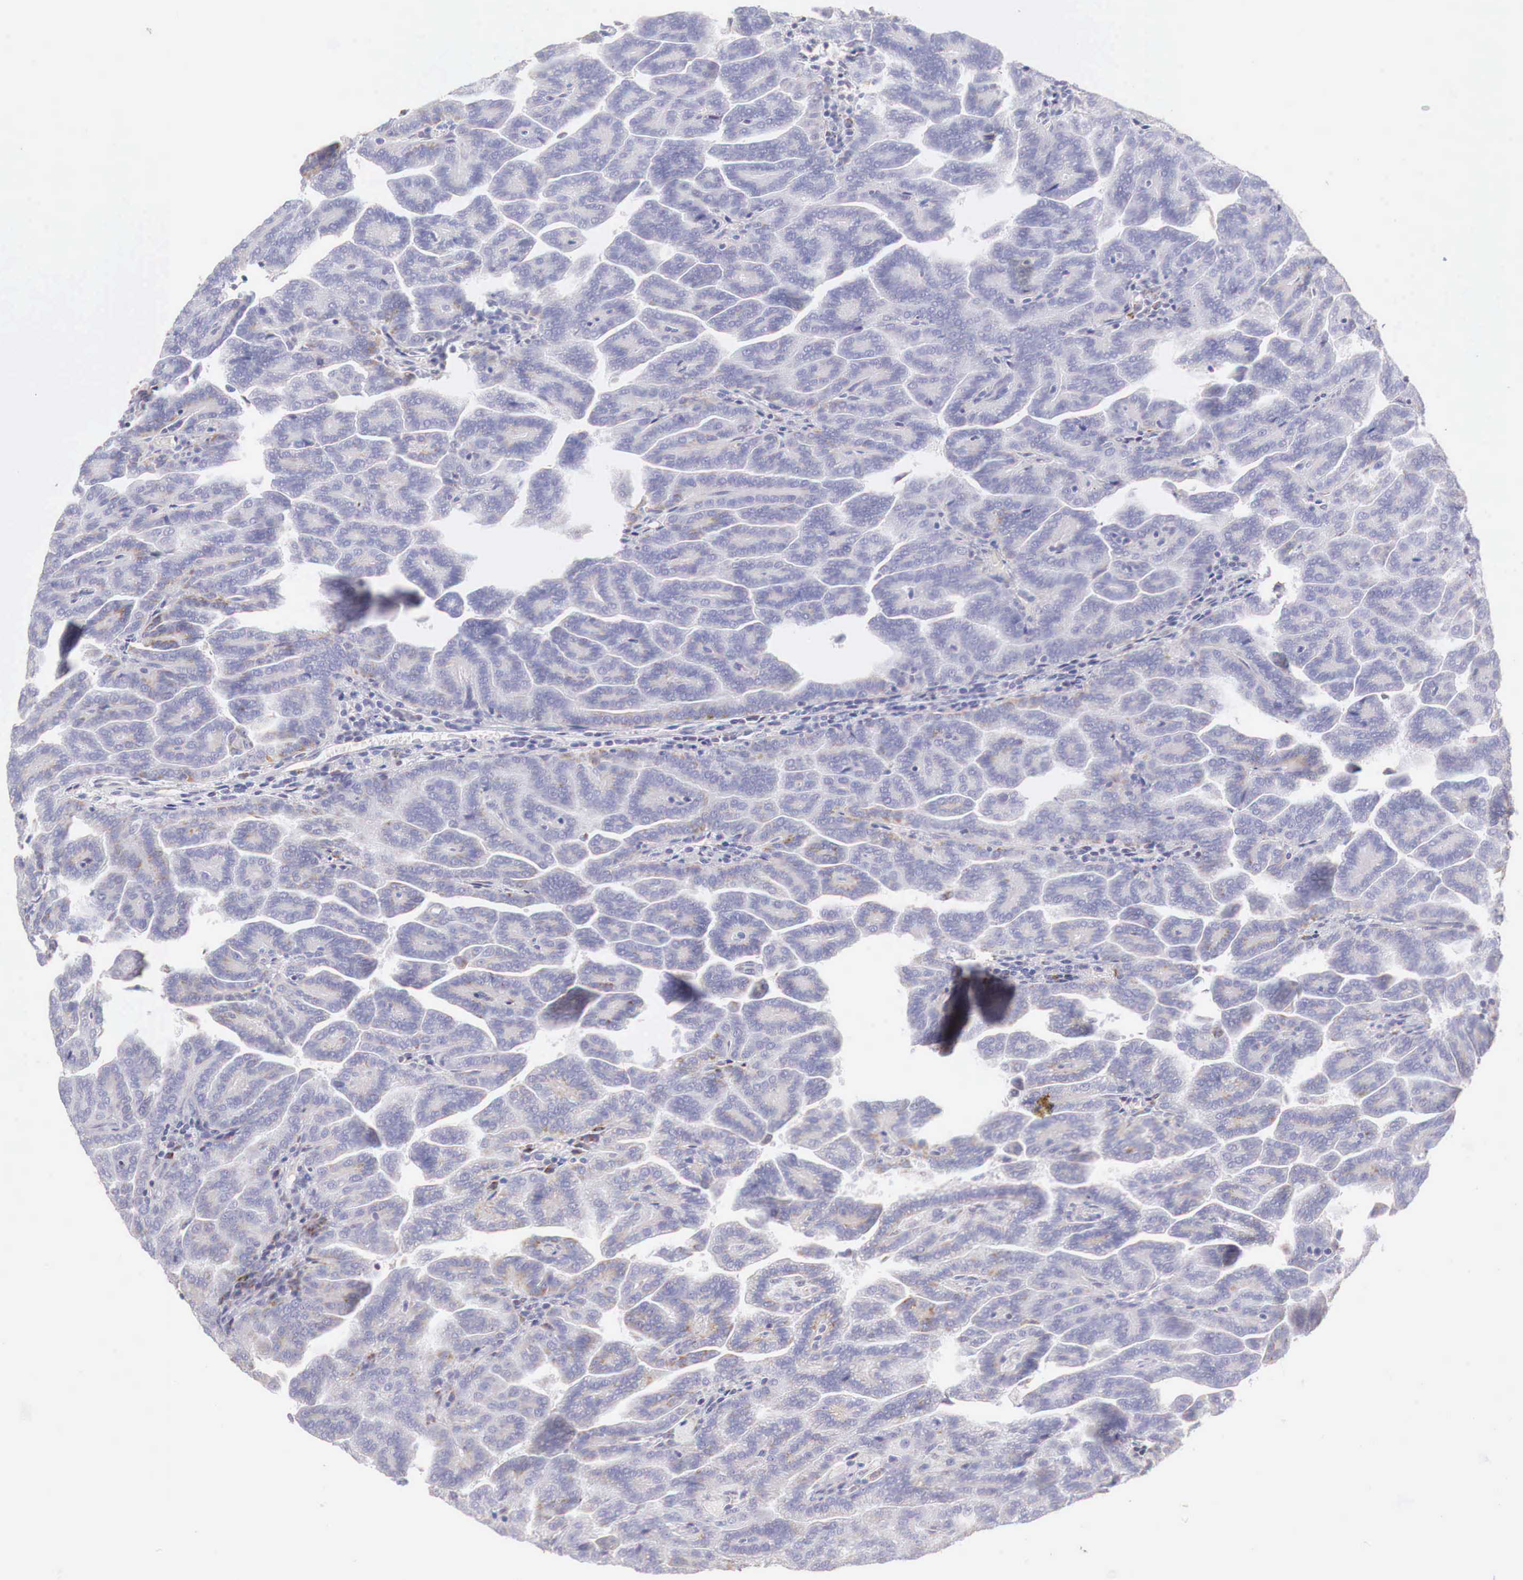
{"staining": {"intensity": "weak", "quantity": "<25%", "location": "cytoplasmic/membranous"}, "tissue": "renal cancer", "cell_type": "Tumor cells", "image_type": "cancer", "snomed": [{"axis": "morphology", "description": "Adenocarcinoma, NOS"}, {"axis": "topography", "description": "Kidney"}], "caption": "Adenocarcinoma (renal) was stained to show a protein in brown. There is no significant expression in tumor cells. (Stains: DAB immunohistochemistry with hematoxylin counter stain, Microscopy: brightfield microscopy at high magnification).", "gene": "IDH3G", "patient": {"sex": "male", "age": 61}}